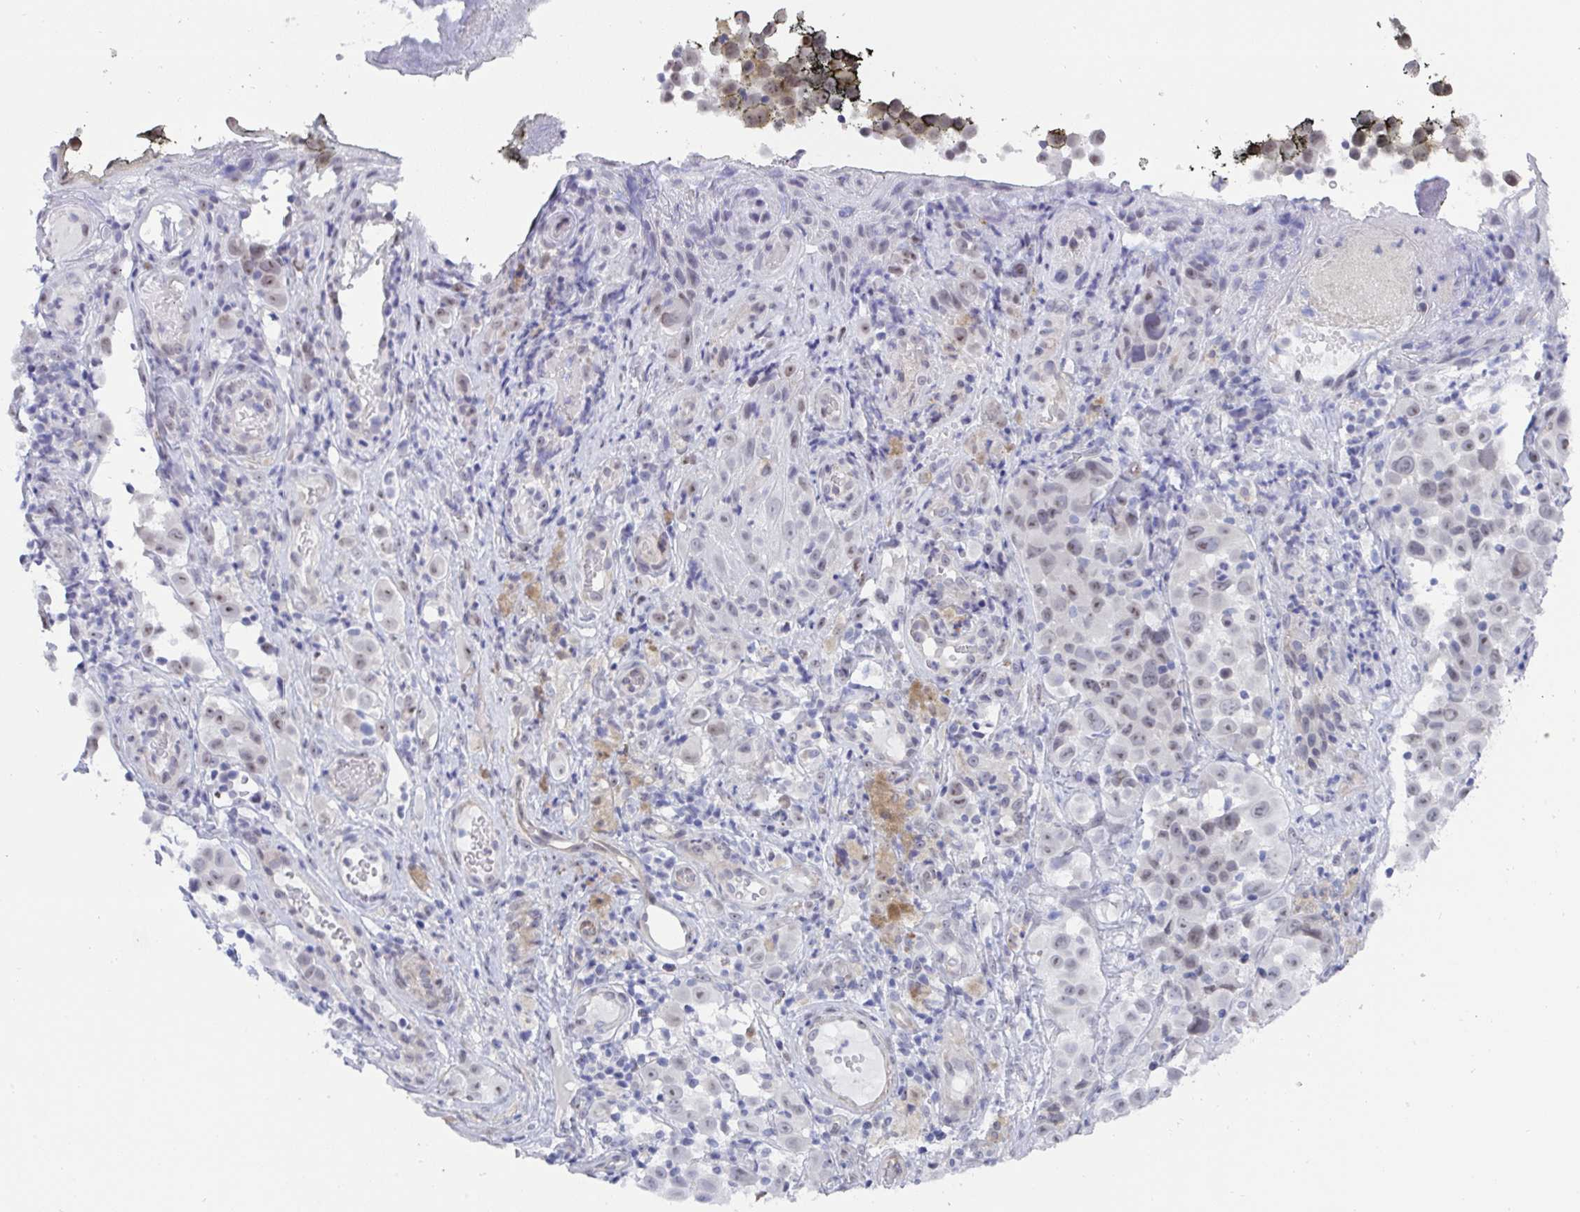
{"staining": {"intensity": "weak", "quantity": "25%-75%", "location": "nuclear"}, "tissue": "melanoma", "cell_type": "Tumor cells", "image_type": "cancer", "snomed": [{"axis": "morphology", "description": "Malignant melanoma, NOS"}, {"axis": "topography", "description": "Skin"}], "caption": "Immunohistochemical staining of melanoma shows low levels of weak nuclear protein staining in approximately 25%-75% of tumor cells.", "gene": "MFSD4A", "patient": {"sex": "male", "age": 64}}